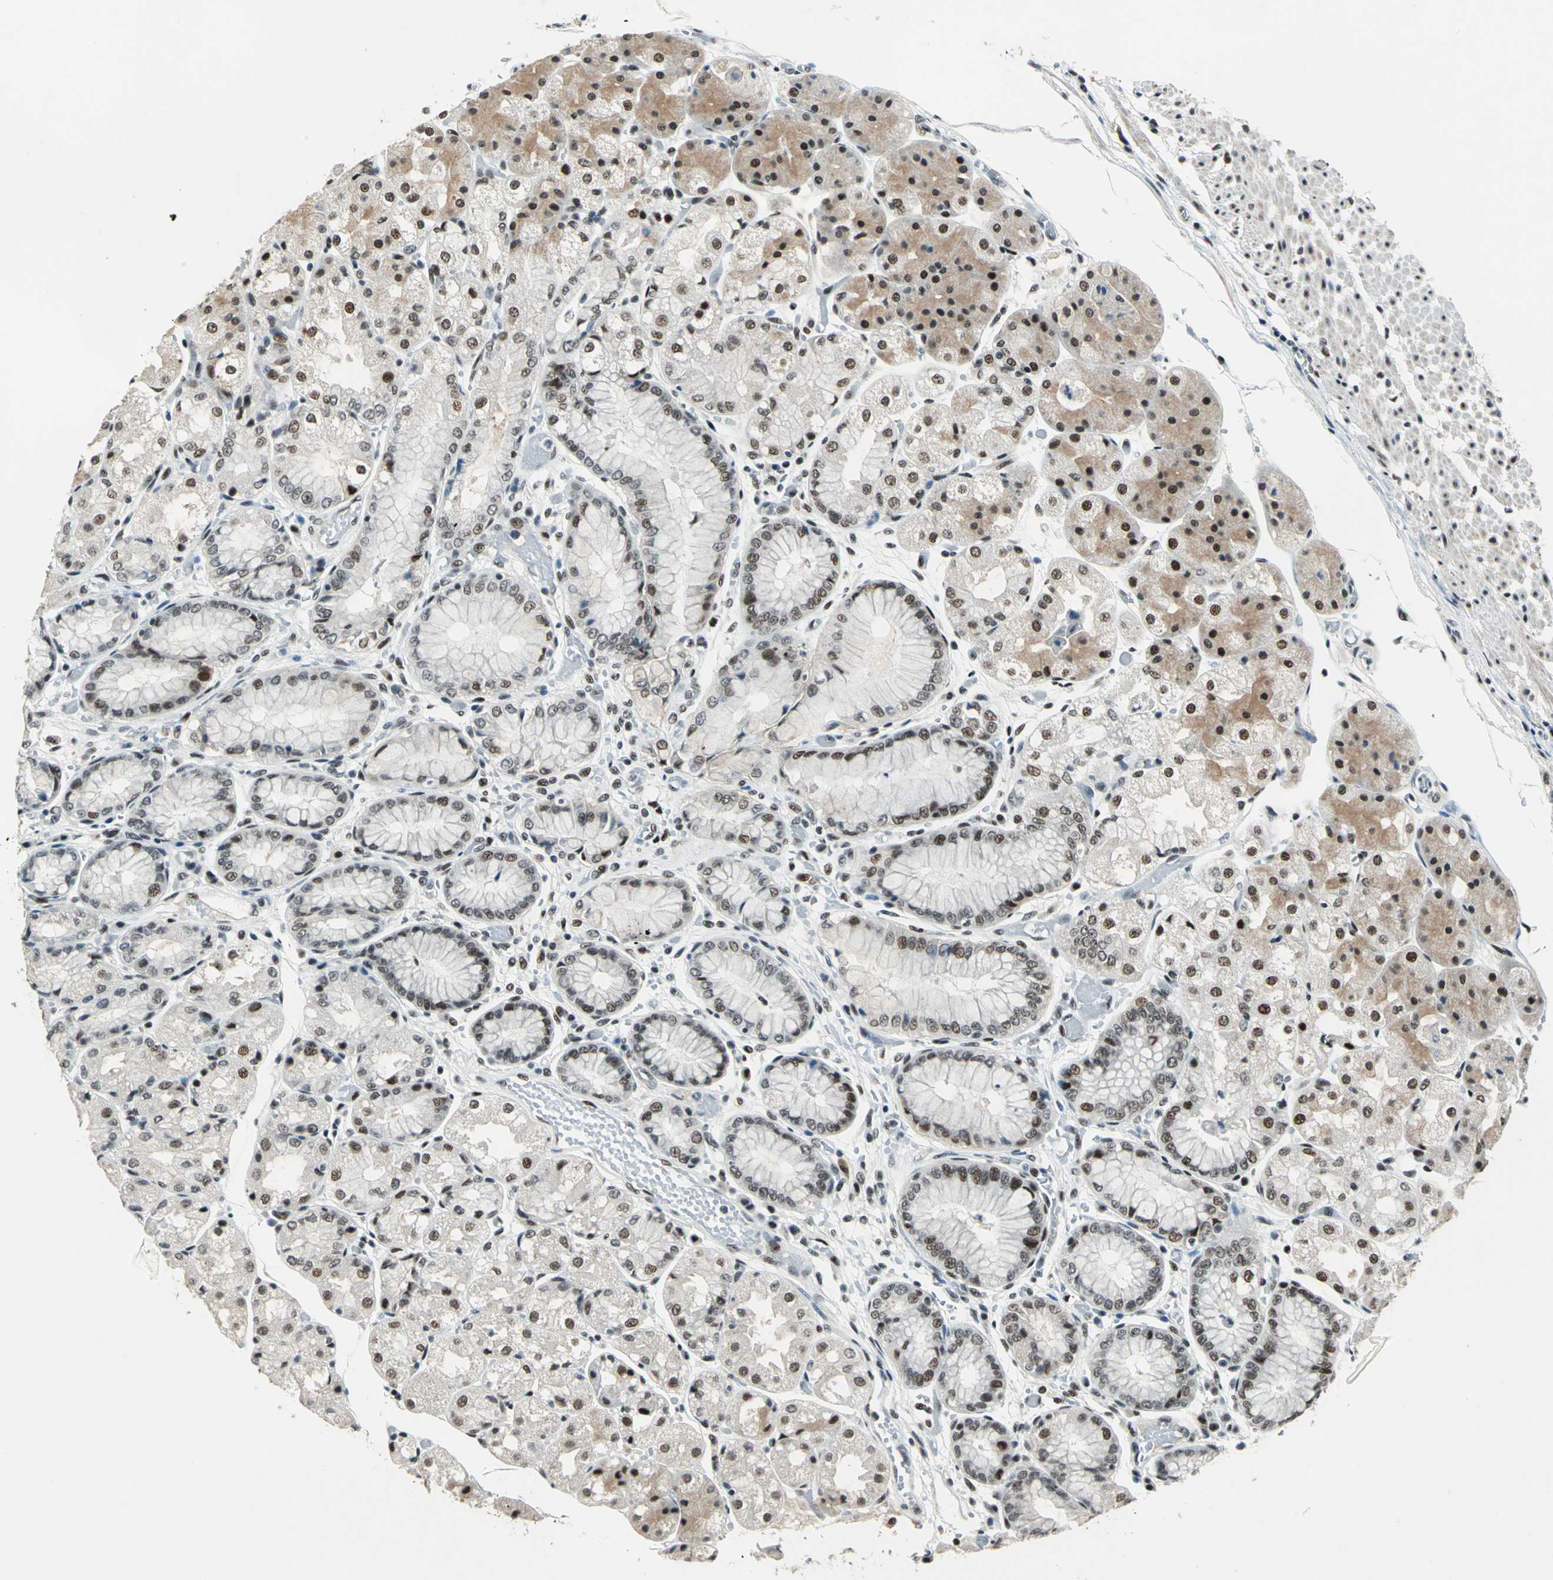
{"staining": {"intensity": "strong", "quantity": ">75%", "location": "cytoplasmic/membranous,nuclear"}, "tissue": "stomach", "cell_type": "Glandular cells", "image_type": "normal", "snomed": [{"axis": "morphology", "description": "Normal tissue, NOS"}, {"axis": "topography", "description": "Stomach, upper"}], "caption": "The micrograph demonstrates staining of benign stomach, revealing strong cytoplasmic/membranous,nuclear protein positivity (brown color) within glandular cells. Ihc stains the protein in brown and the nuclei are stained blue.", "gene": "KAT6B", "patient": {"sex": "male", "age": 72}}